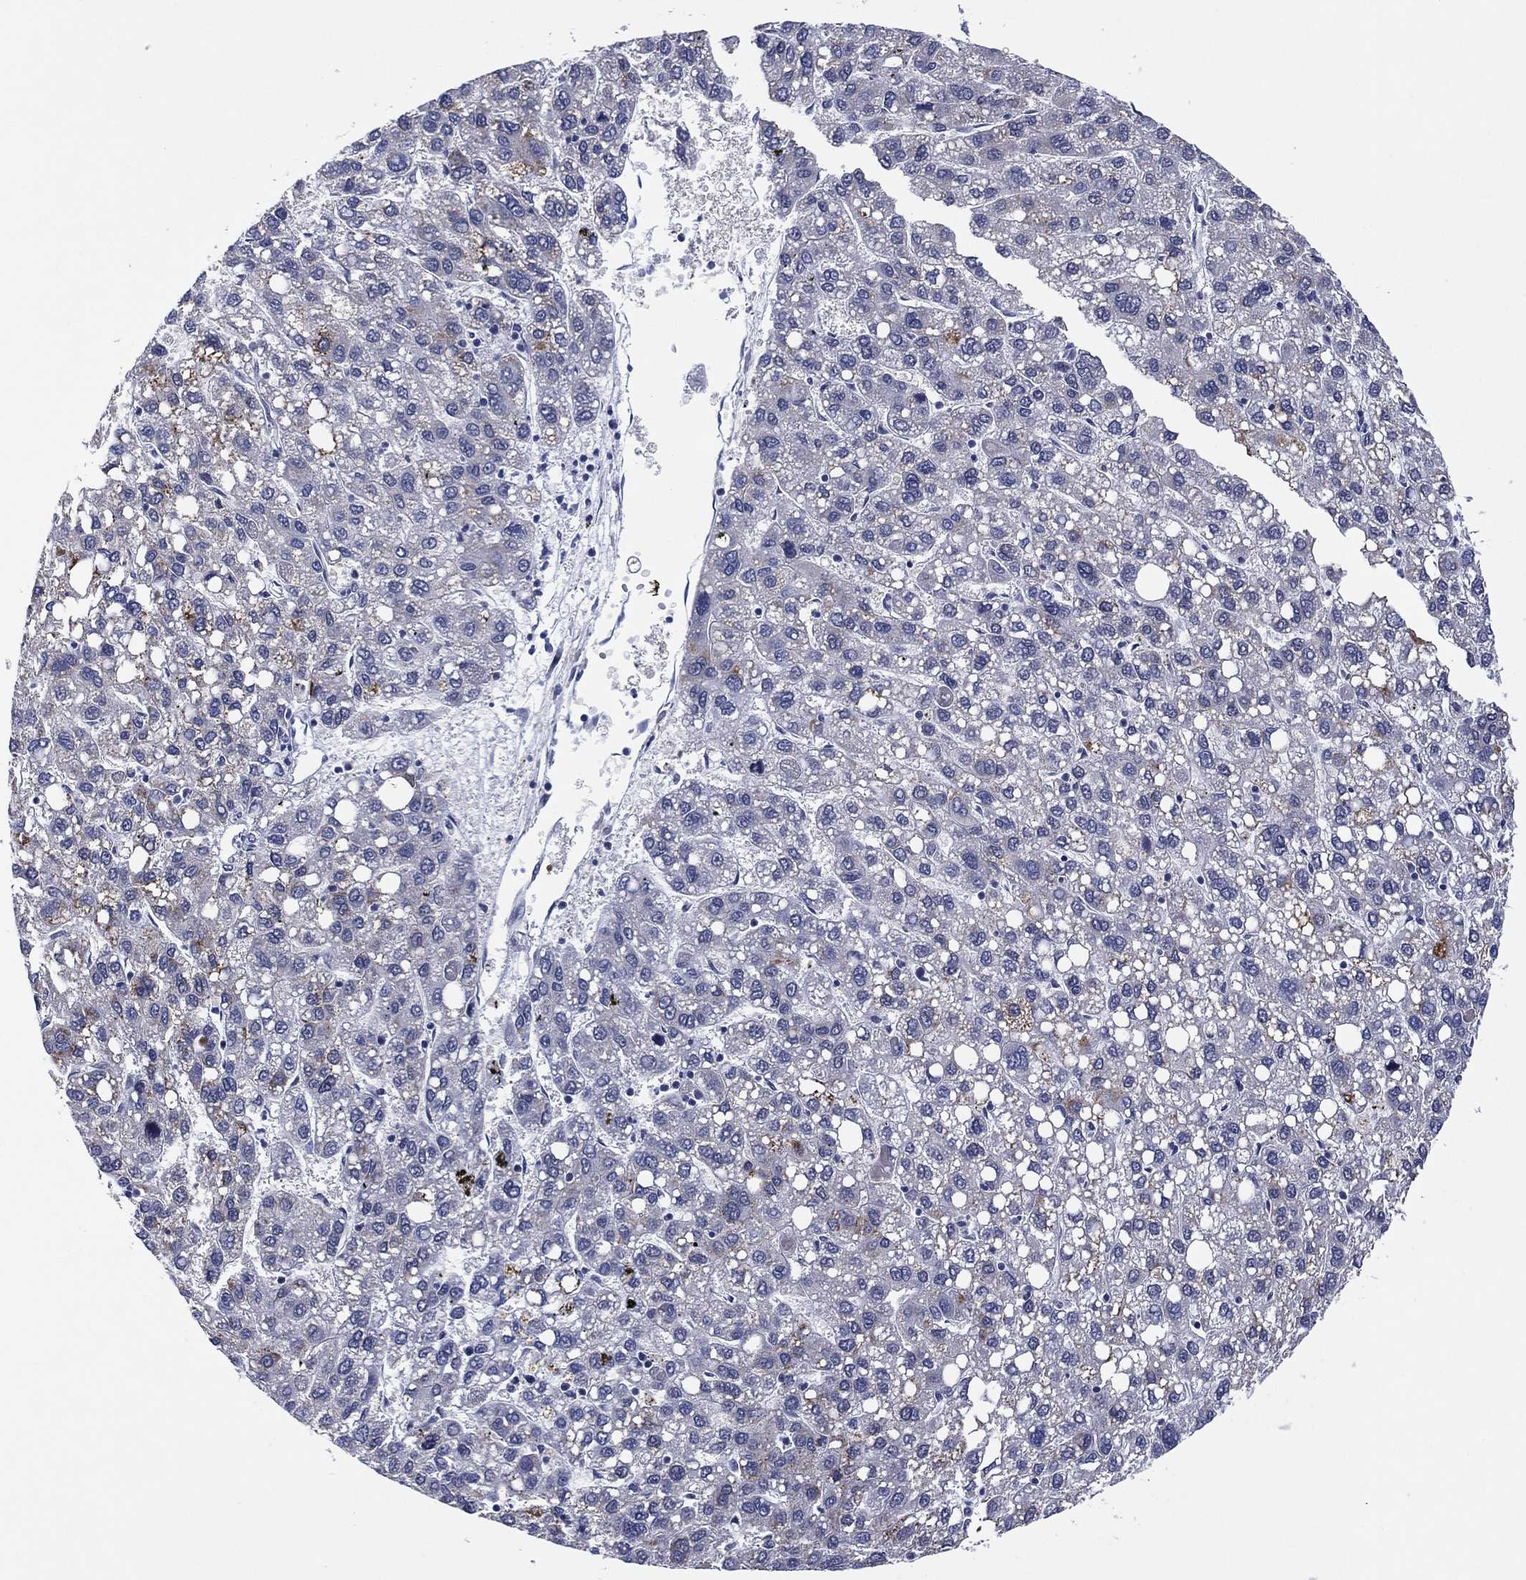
{"staining": {"intensity": "negative", "quantity": "none", "location": "none"}, "tissue": "liver cancer", "cell_type": "Tumor cells", "image_type": "cancer", "snomed": [{"axis": "morphology", "description": "Carcinoma, Hepatocellular, NOS"}, {"axis": "topography", "description": "Liver"}], "caption": "Immunohistochemical staining of liver cancer (hepatocellular carcinoma) demonstrates no significant staining in tumor cells.", "gene": "CLIP3", "patient": {"sex": "female", "age": 82}}